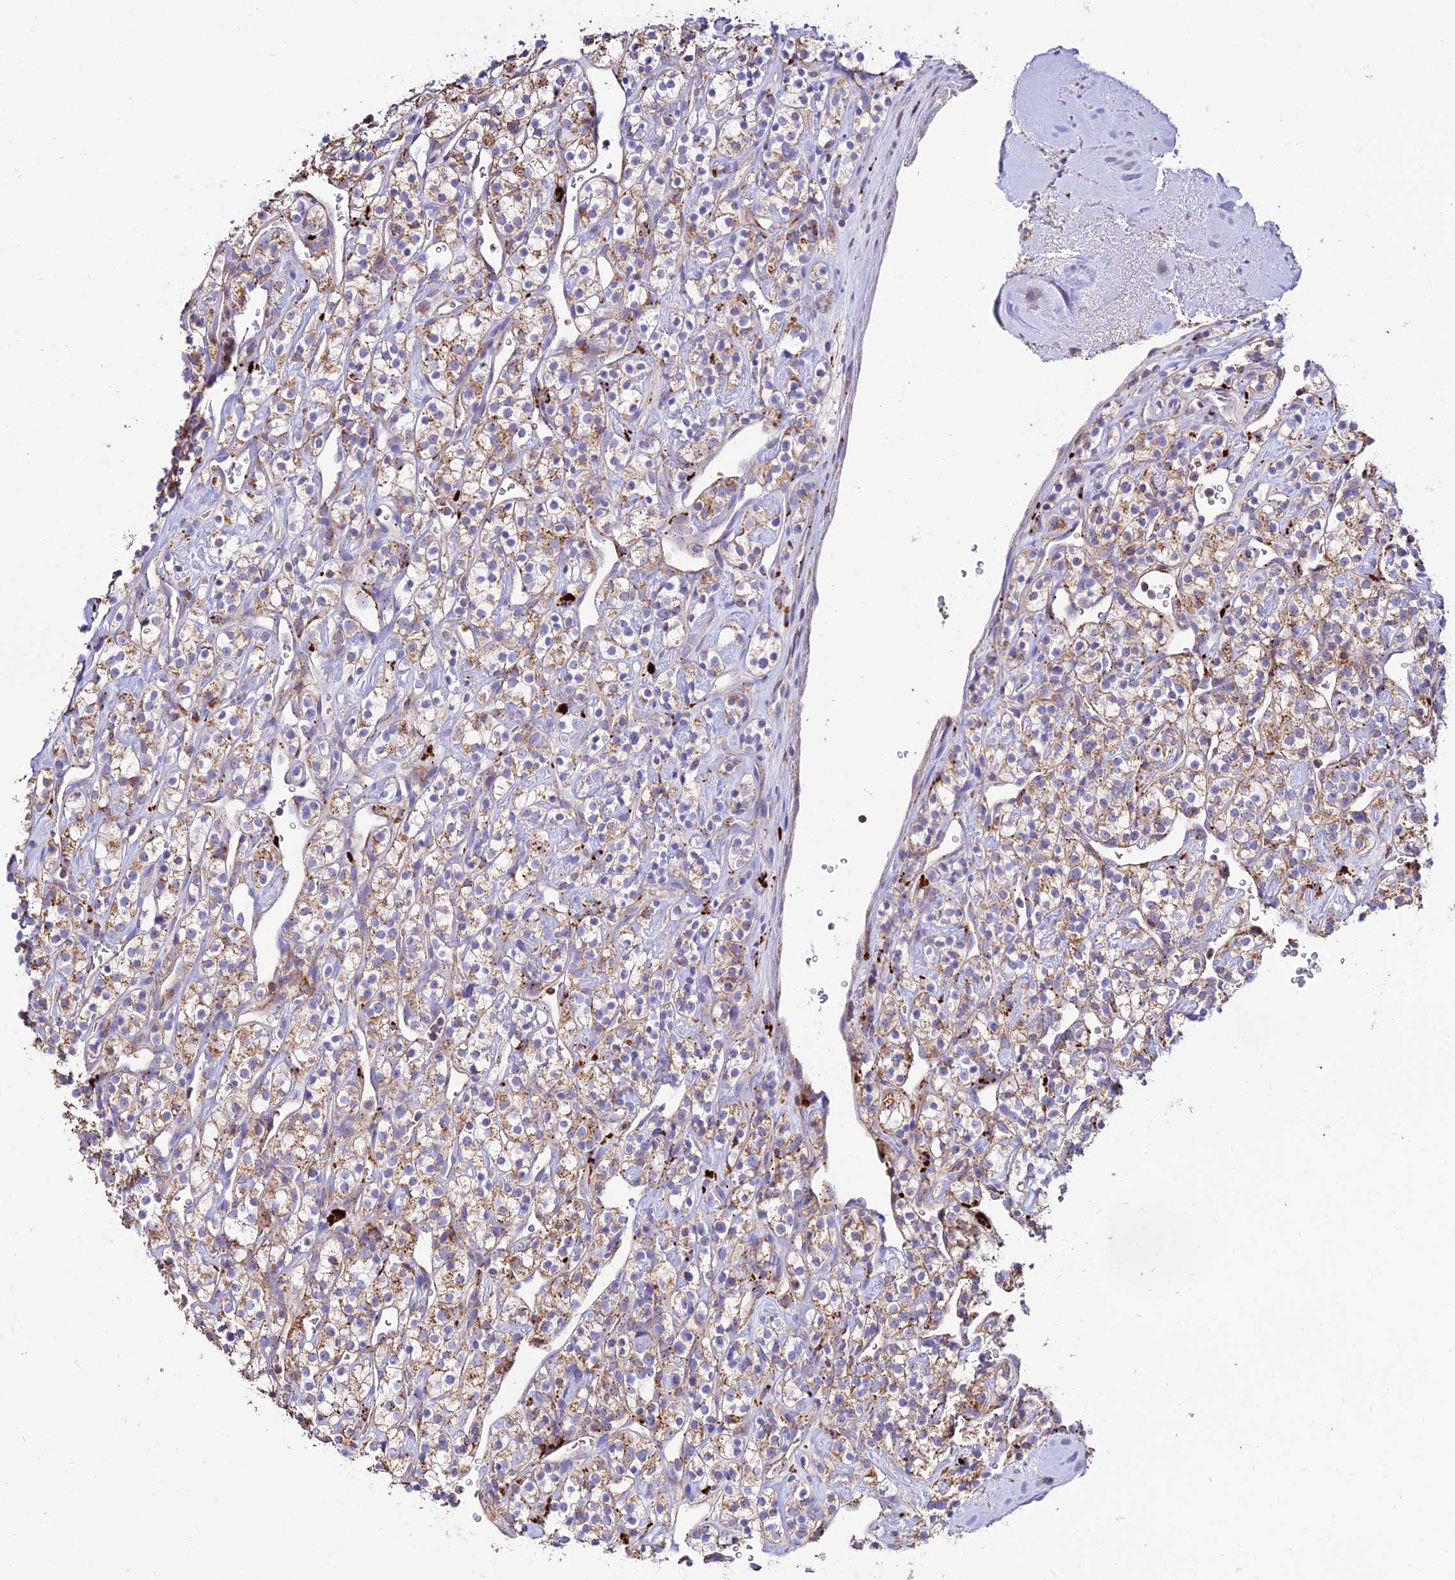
{"staining": {"intensity": "moderate", "quantity": ">75%", "location": "cytoplasmic/membranous"}, "tissue": "renal cancer", "cell_type": "Tumor cells", "image_type": "cancer", "snomed": [{"axis": "morphology", "description": "Adenocarcinoma, NOS"}, {"axis": "topography", "description": "Kidney"}], "caption": "A histopathology image of human renal cancer (adenocarcinoma) stained for a protein reveals moderate cytoplasmic/membranous brown staining in tumor cells.", "gene": "PNLIPRP3", "patient": {"sex": "male", "age": 77}}